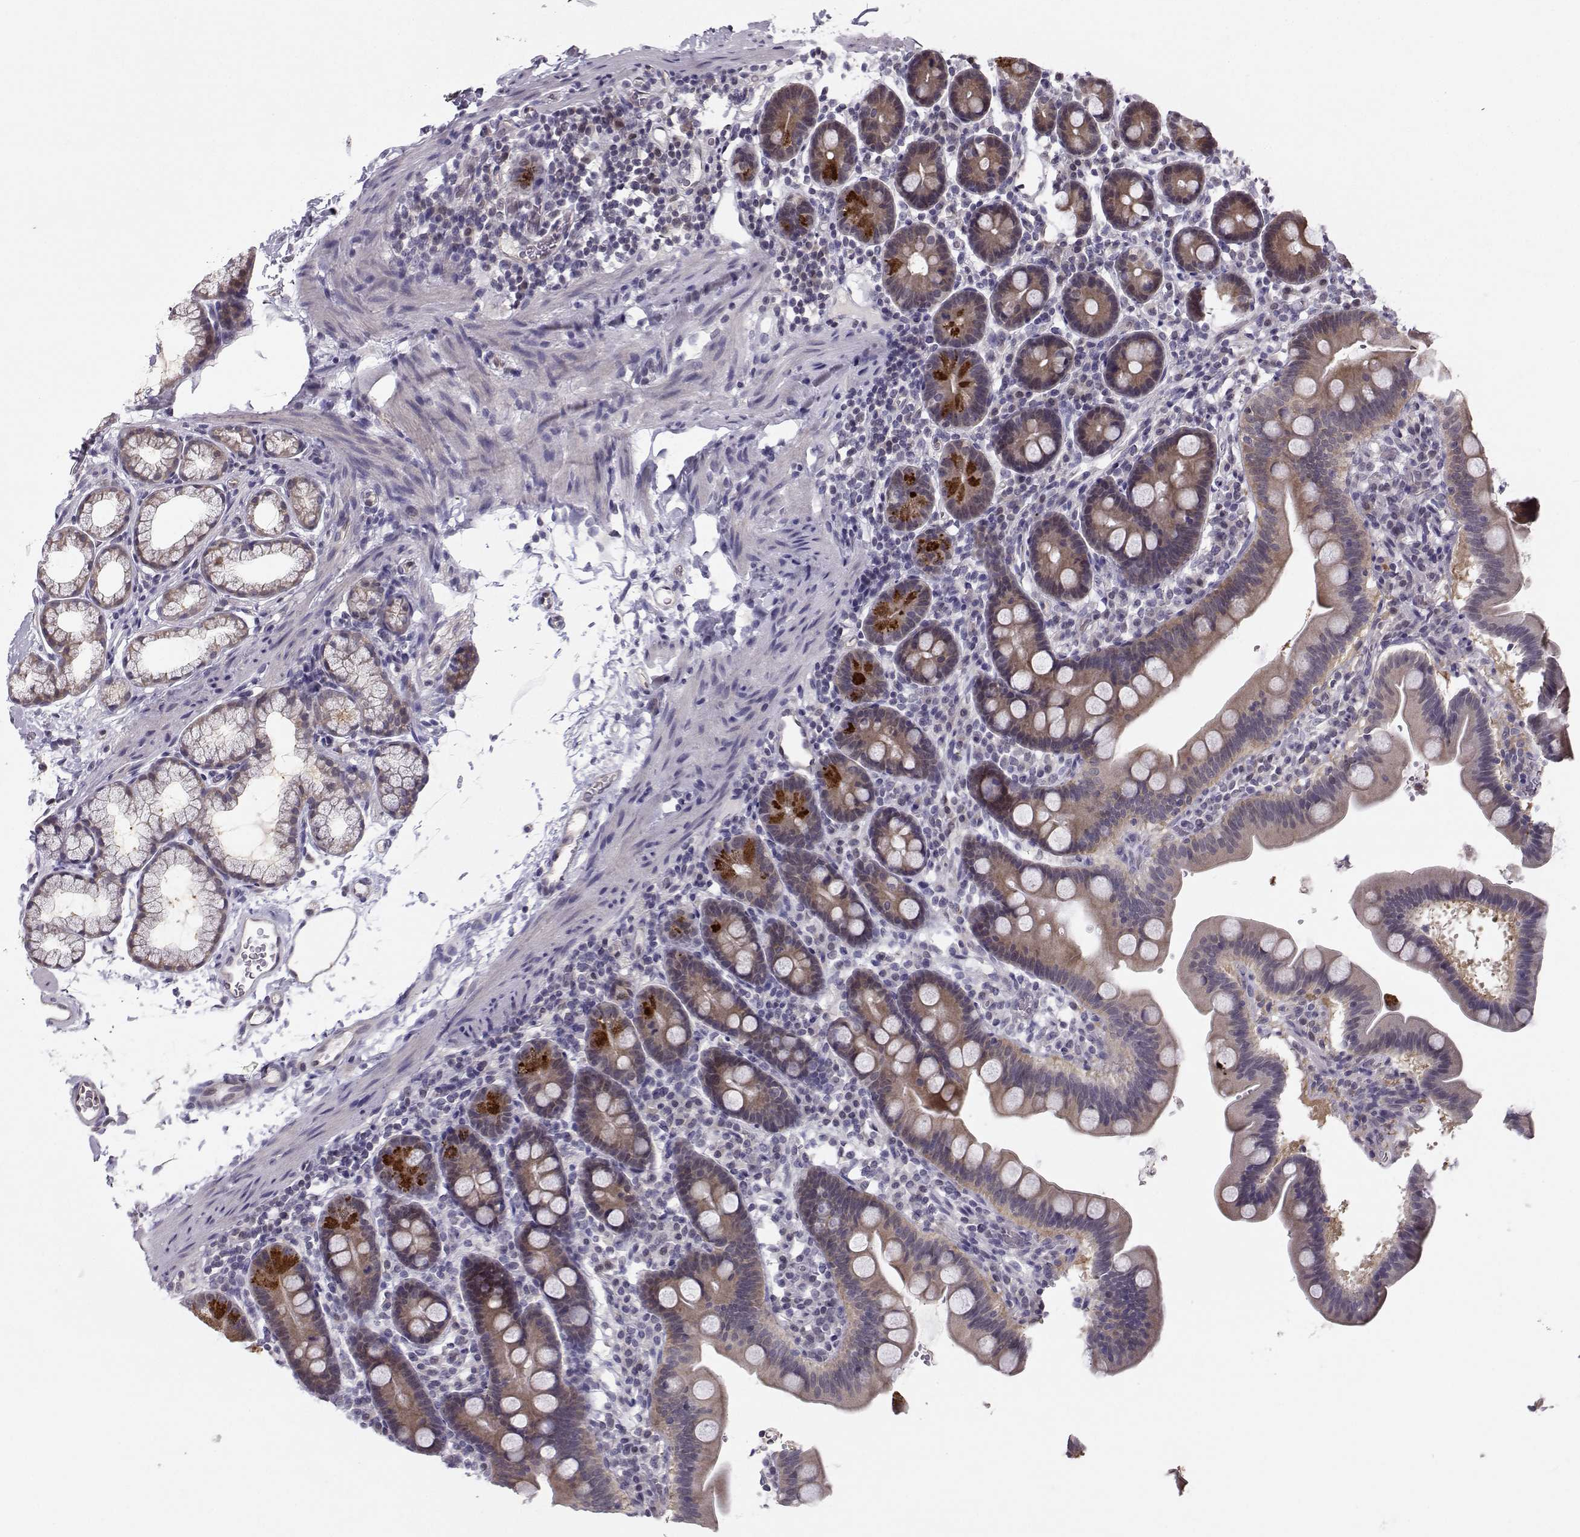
{"staining": {"intensity": "weak", "quantity": ">75%", "location": "cytoplasmic/membranous,nuclear"}, "tissue": "duodenum", "cell_type": "Glandular cells", "image_type": "normal", "snomed": [{"axis": "morphology", "description": "Normal tissue, NOS"}, {"axis": "topography", "description": "Duodenum"}], "caption": "IHC staining of unremarkable duodenum, which shows low levels of weak cytoplasmic/membranous,nuclear positivity in approximately >75% of glandular cells indicating weak cytoplasmic/membranous,nuclear protein positivity. The staining was performed using DAB (3,3'-diaminobenzidine) (brown) for protein detection and nuclei were counterstained in hematoxylin (blue).", "gene": "PKP2", "patient": {"sex": "male", "age": 59}}